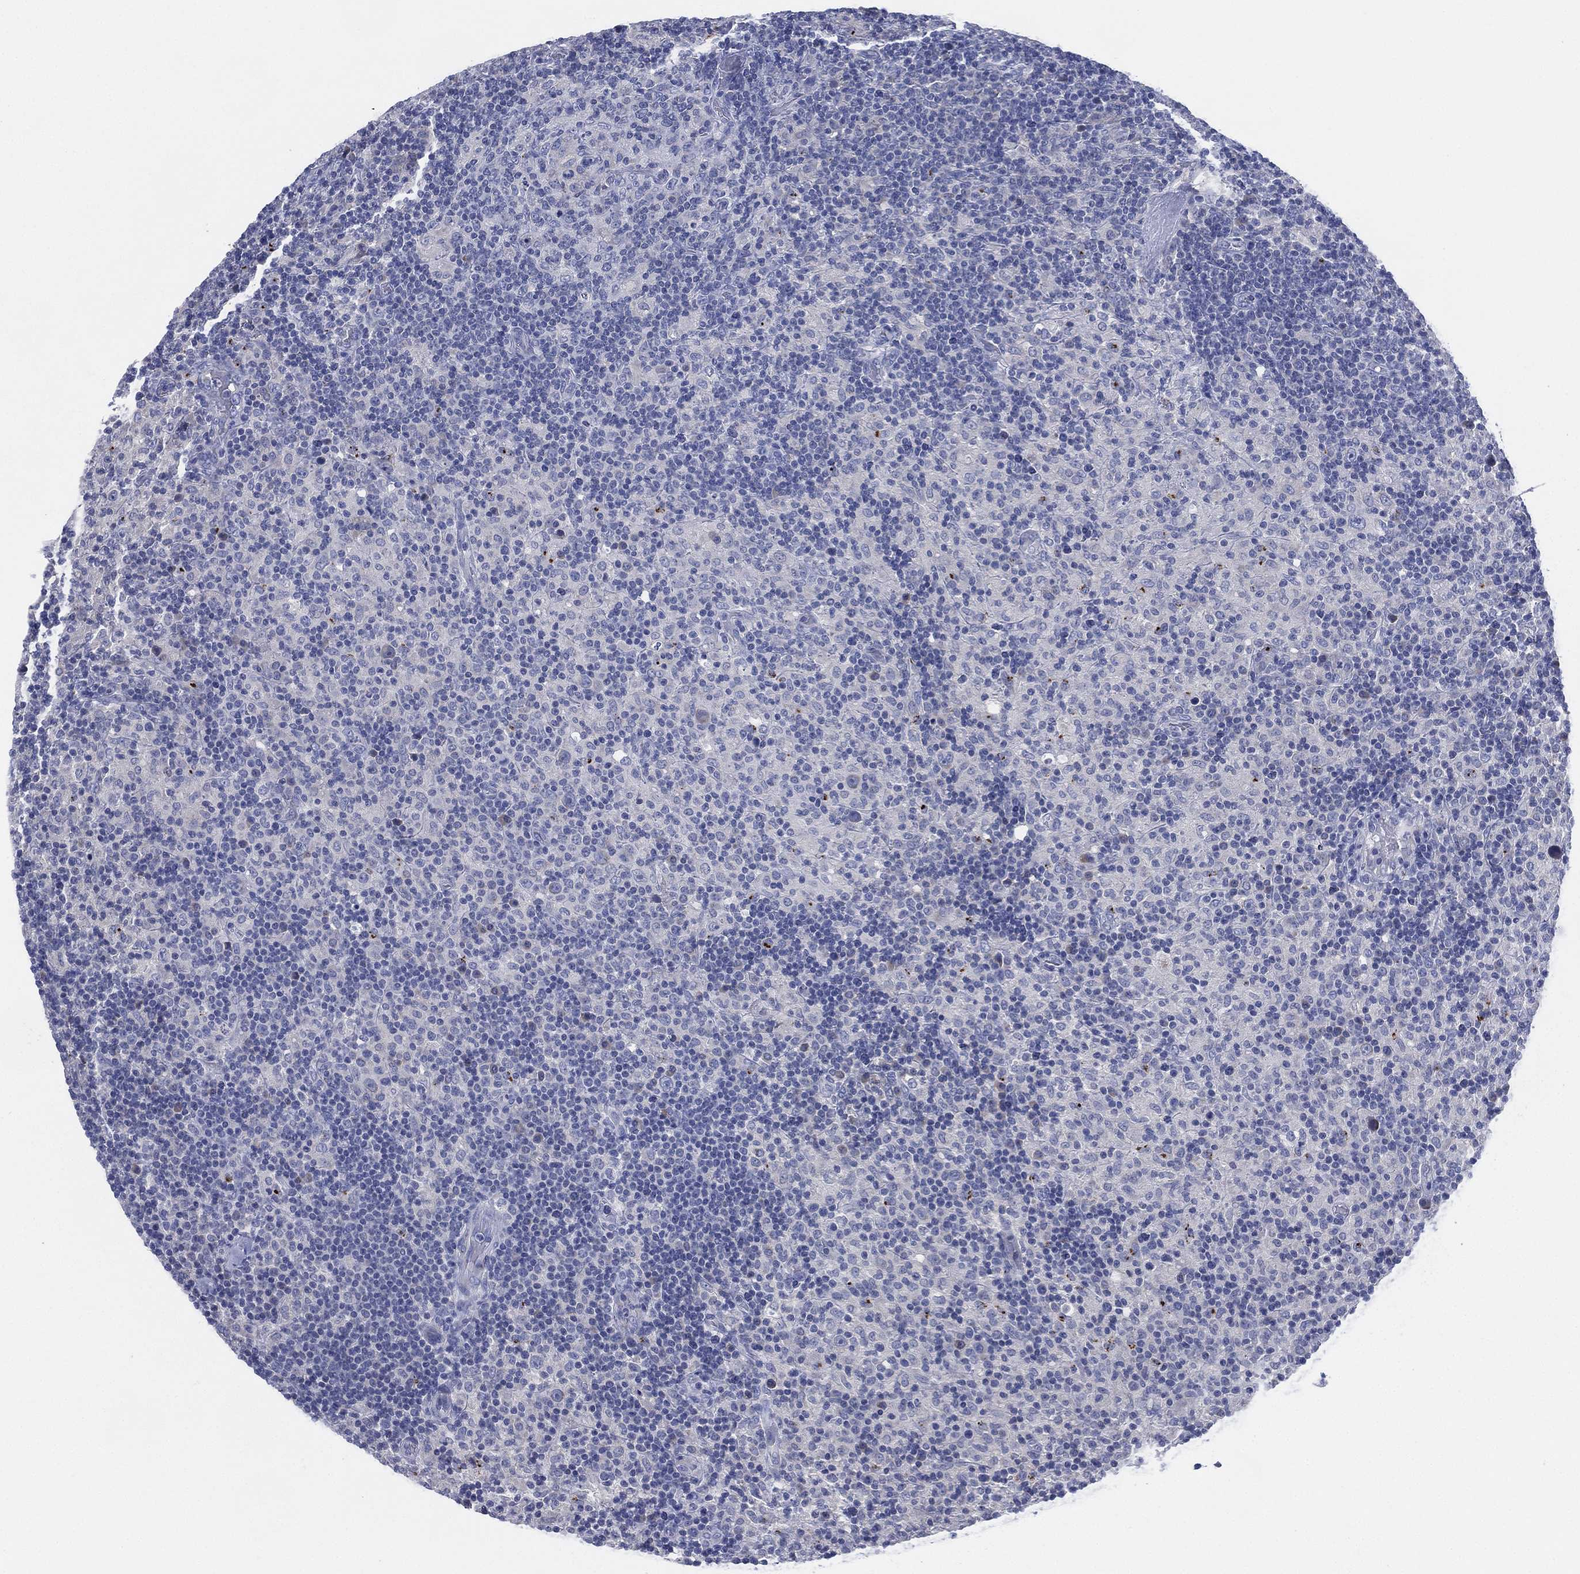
{"staining": {"intensity": "negative", "quantity": "none", "location": "none"}, "tissue": "lymphoma", "cell_type": "Tumor cells", "image_type": "cancer", "snomed": [{"axis": "morphology", "description": "Hodgkin's disease, NOS"}, {"axis": "topography", "description": "Lymph node"}], "caption": "The micrograph exhibits no staining of tumor cells in Hodgkin's disease.", "gene": "ADAD2", "patient": {"sex": "male", "age": 70}}